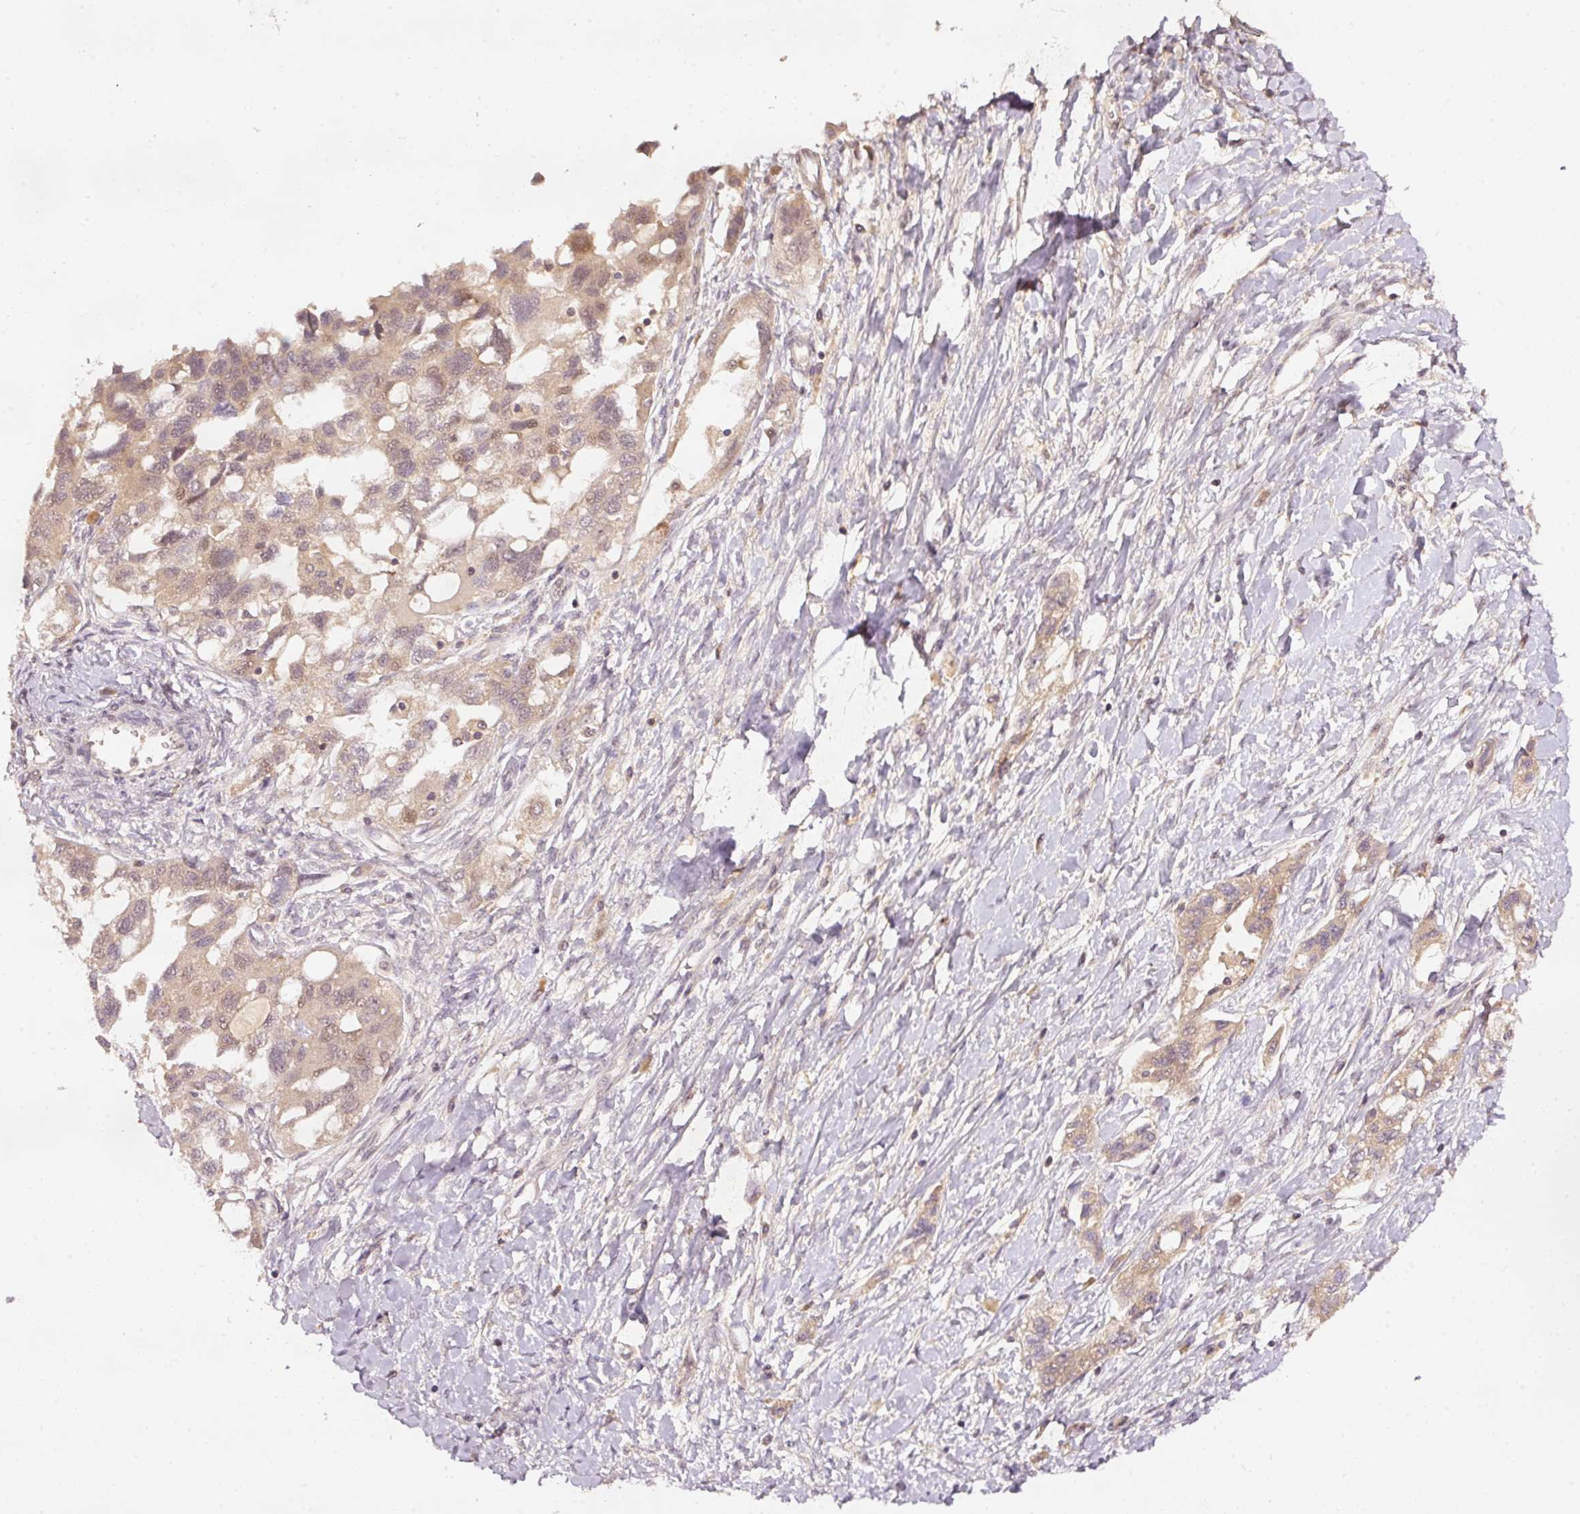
{"staining": {"intensity": "weak", "quantity": "<25%", "location": "cytoplasmic/membranous,nuclear"}, "tissue": "ovarian cancer", "cell_type": "Tumor cells", "image_type": "cancer", "snomed": [{"axis": "morphology", "description": "Carcinoma, NOS"}, {"axis": "morphology", "description": "Cystadenocarcinoma, serous, NOS"}, {"axis": "topography", "description": "Ovary"}], "caption": "Immunohistochemistry of human carcinoma (ovarian) reveals no staining in tumor cells.", "gene": "PCDHB1", "patient": {"sex": "female", "age": 69}}